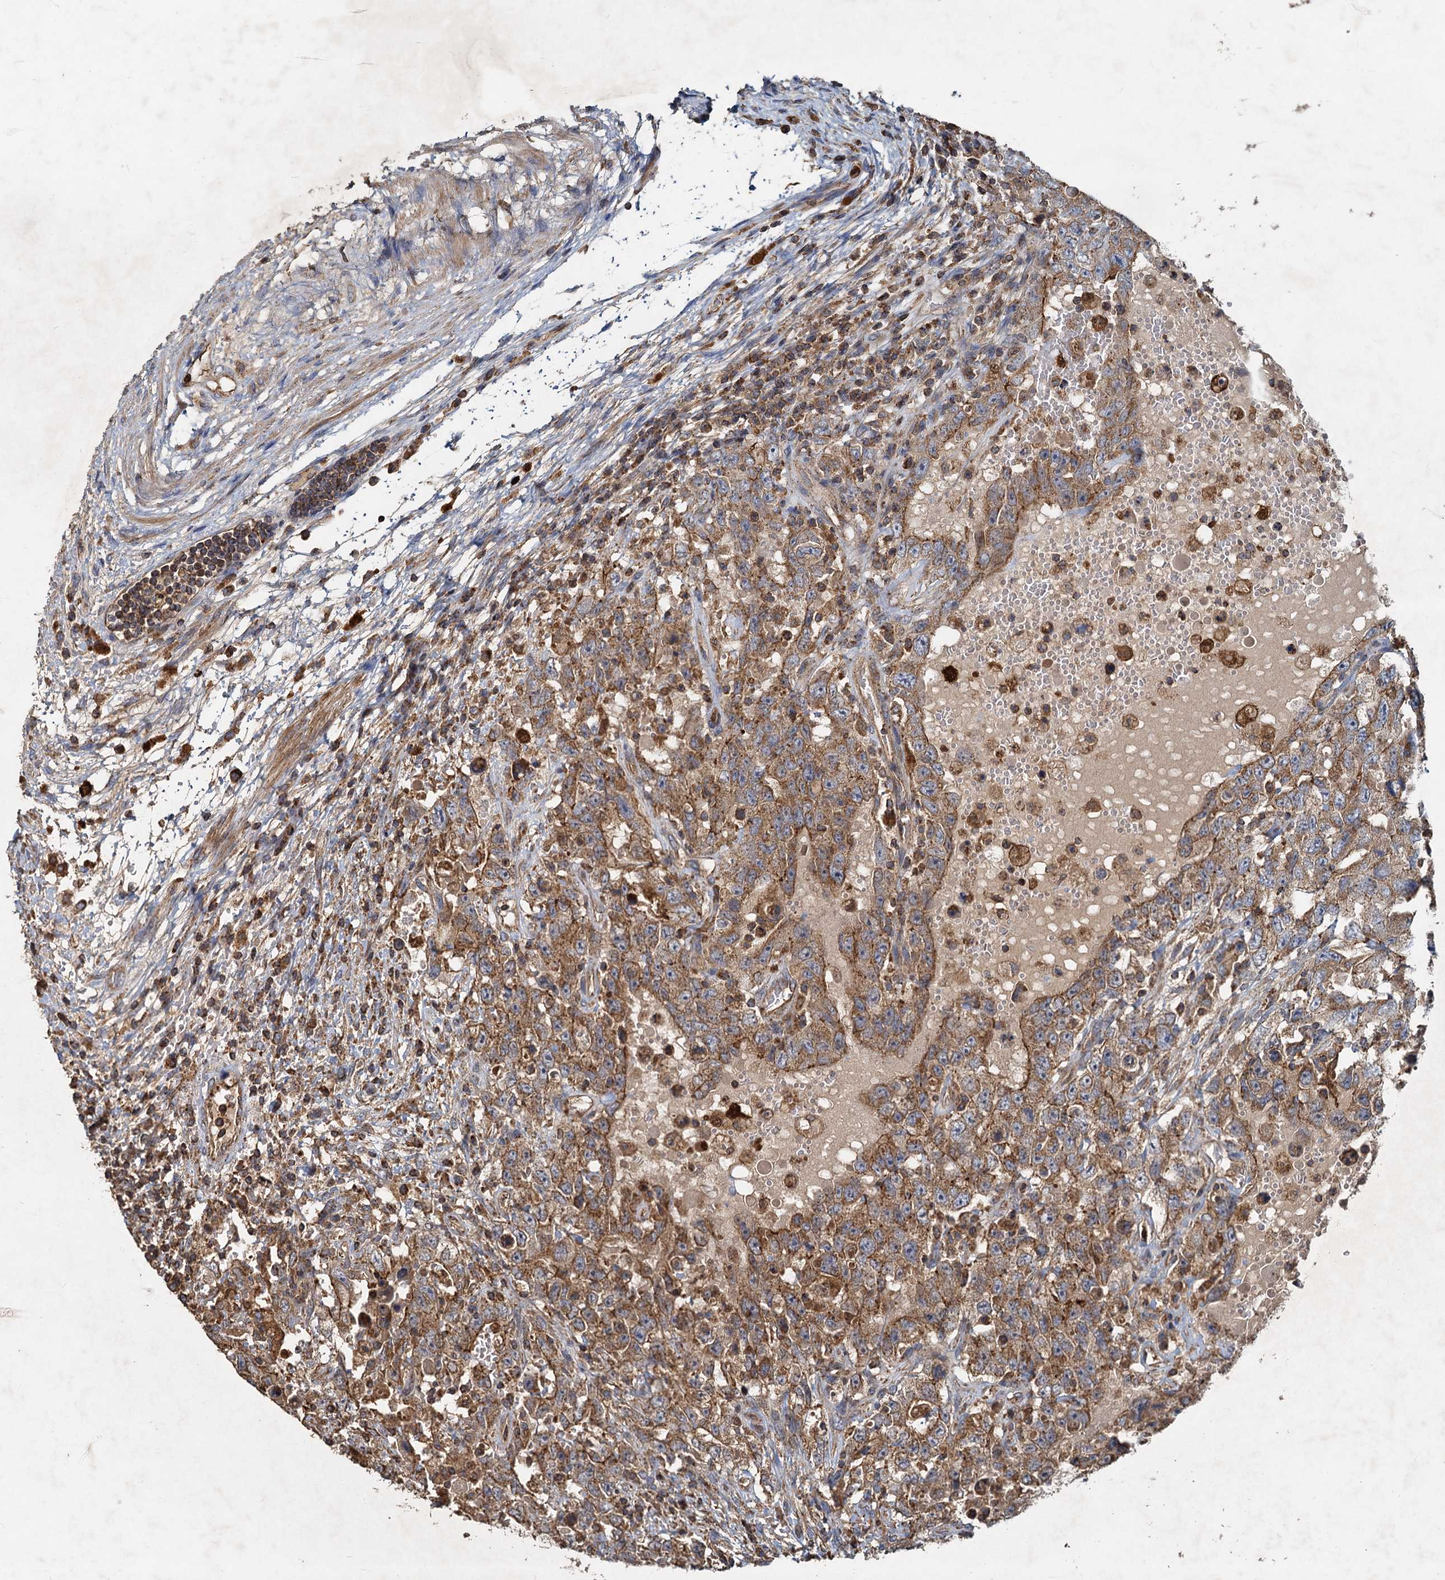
{"staining": {"intensity": "moderate", "quantity": ">75%", "location": "cytoplasmic/membranous"}, "tissue": "testis cancer", "cell_type": "Tumor cells", "image_type": "cancer", "snomed": [{"axis": "morphology", "description": "Carcinoma, Embryonal, NOS"}, {"axis": "topography", "description": "Testis"}], "caption": "Embryonal carcinoma (testis) tissue demonstrates moderate cytoplasmic/membranous staining in about >75% of tumor cells, visualized by immunohistochemistry. (IHC, brightfield microscopy, high magnification).", "gene": "SDS", "patient": {"sex": "male", "age": 26}}